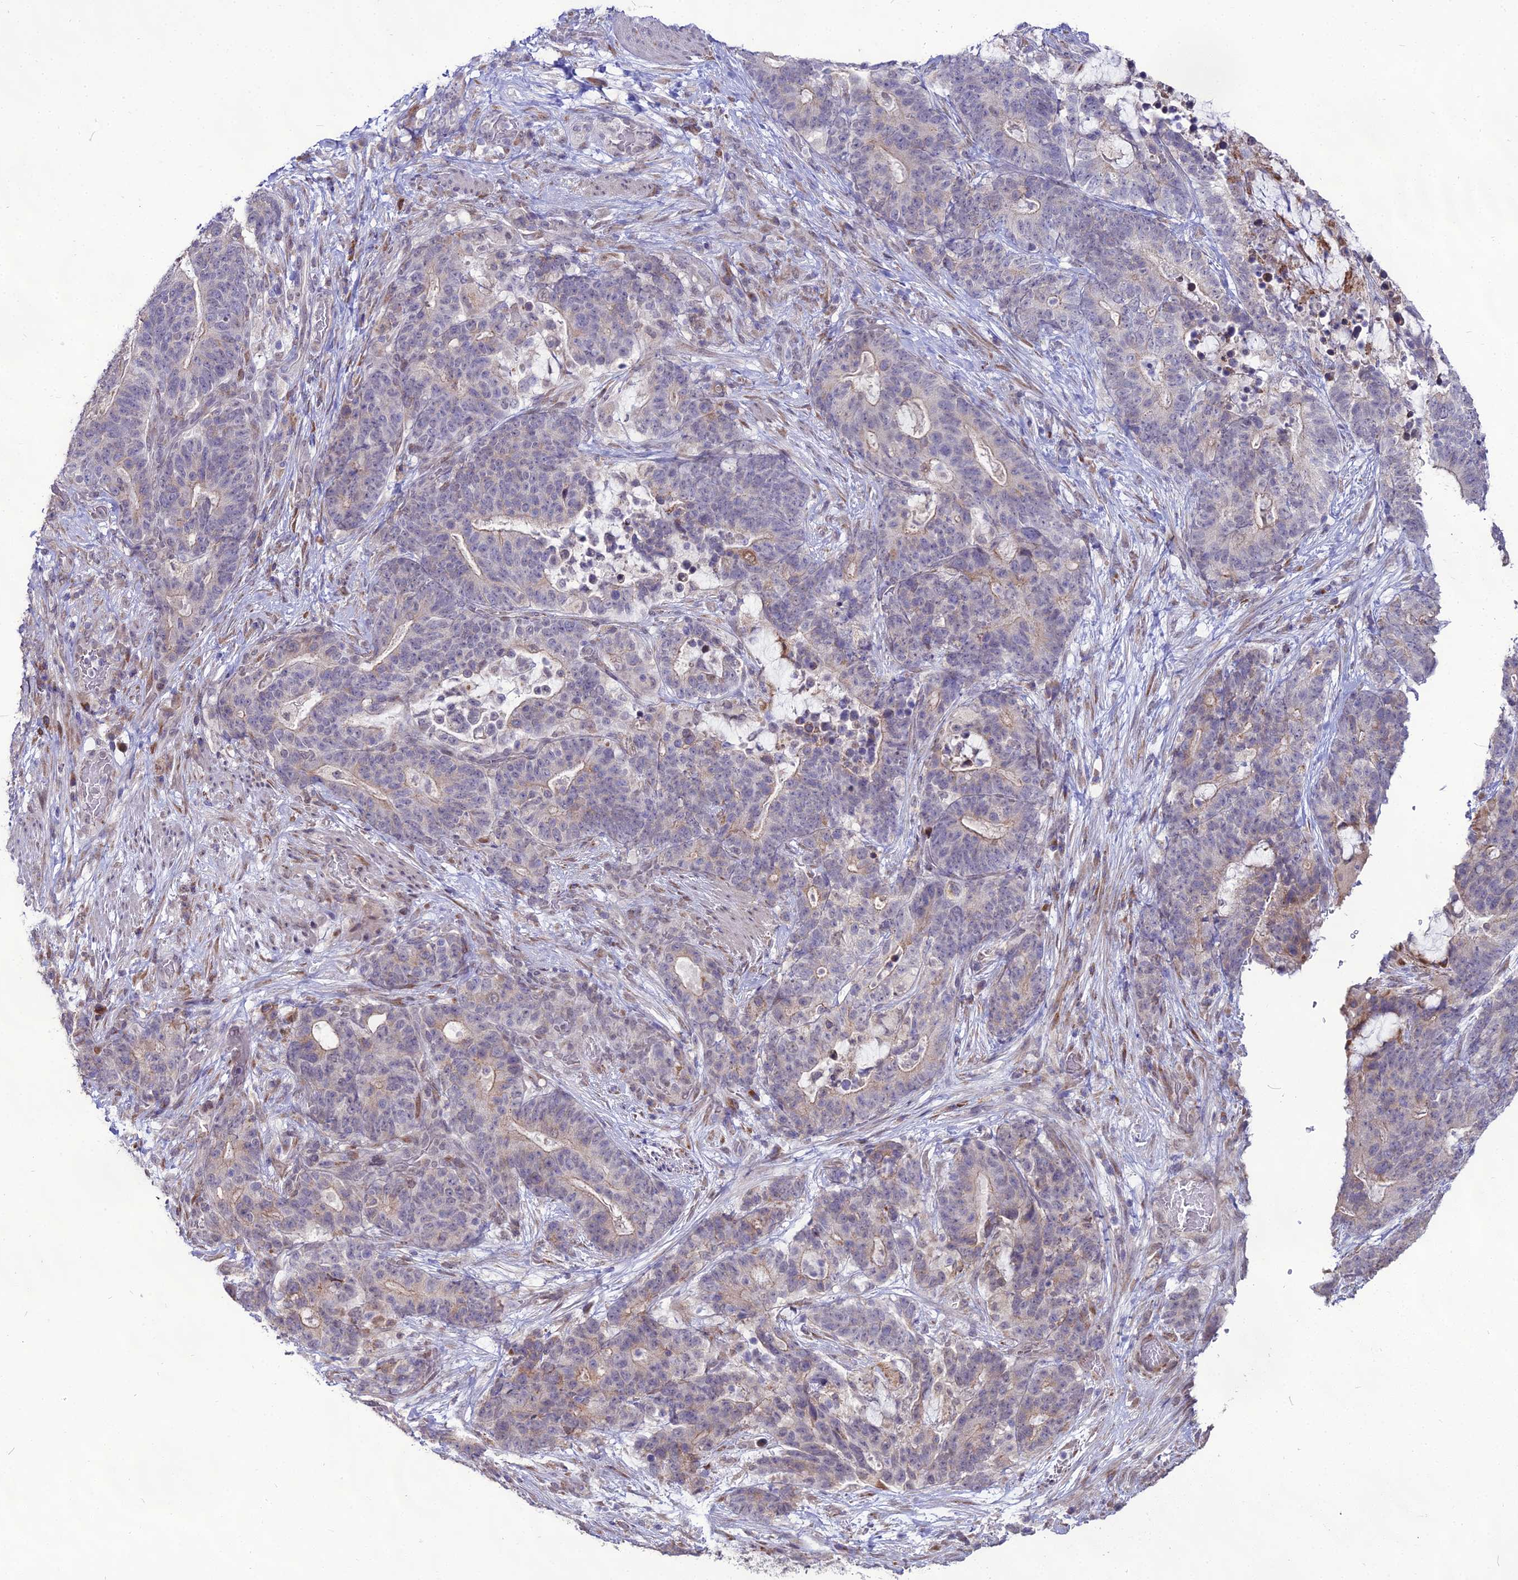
{"staining": {"intensity": "weak", "quantity": "<25%", "location": "cytoplasmic/membranous"}, "tissue": "stomach cancer", "cell_type": "Tumor cells", "image_type": "cancer", "snomed": [{"axis": "morphology", "description": "Normal tissue, NOS"}, {"axis": "morphology", "description": "Adenocarcinoma, NOS"}, {"axis": "topography", "description": "Stomach"}], "caption": "Image shows no protein expression in tumor cells of stomach cancer (adenocarcinoma) tissue. (DAB (3,3'-diaminobenzidine) immunohistochemistry with hematoxylin counter stain).", "gene": "TROAP", "patient": {"sex": "female", "age": 64}}